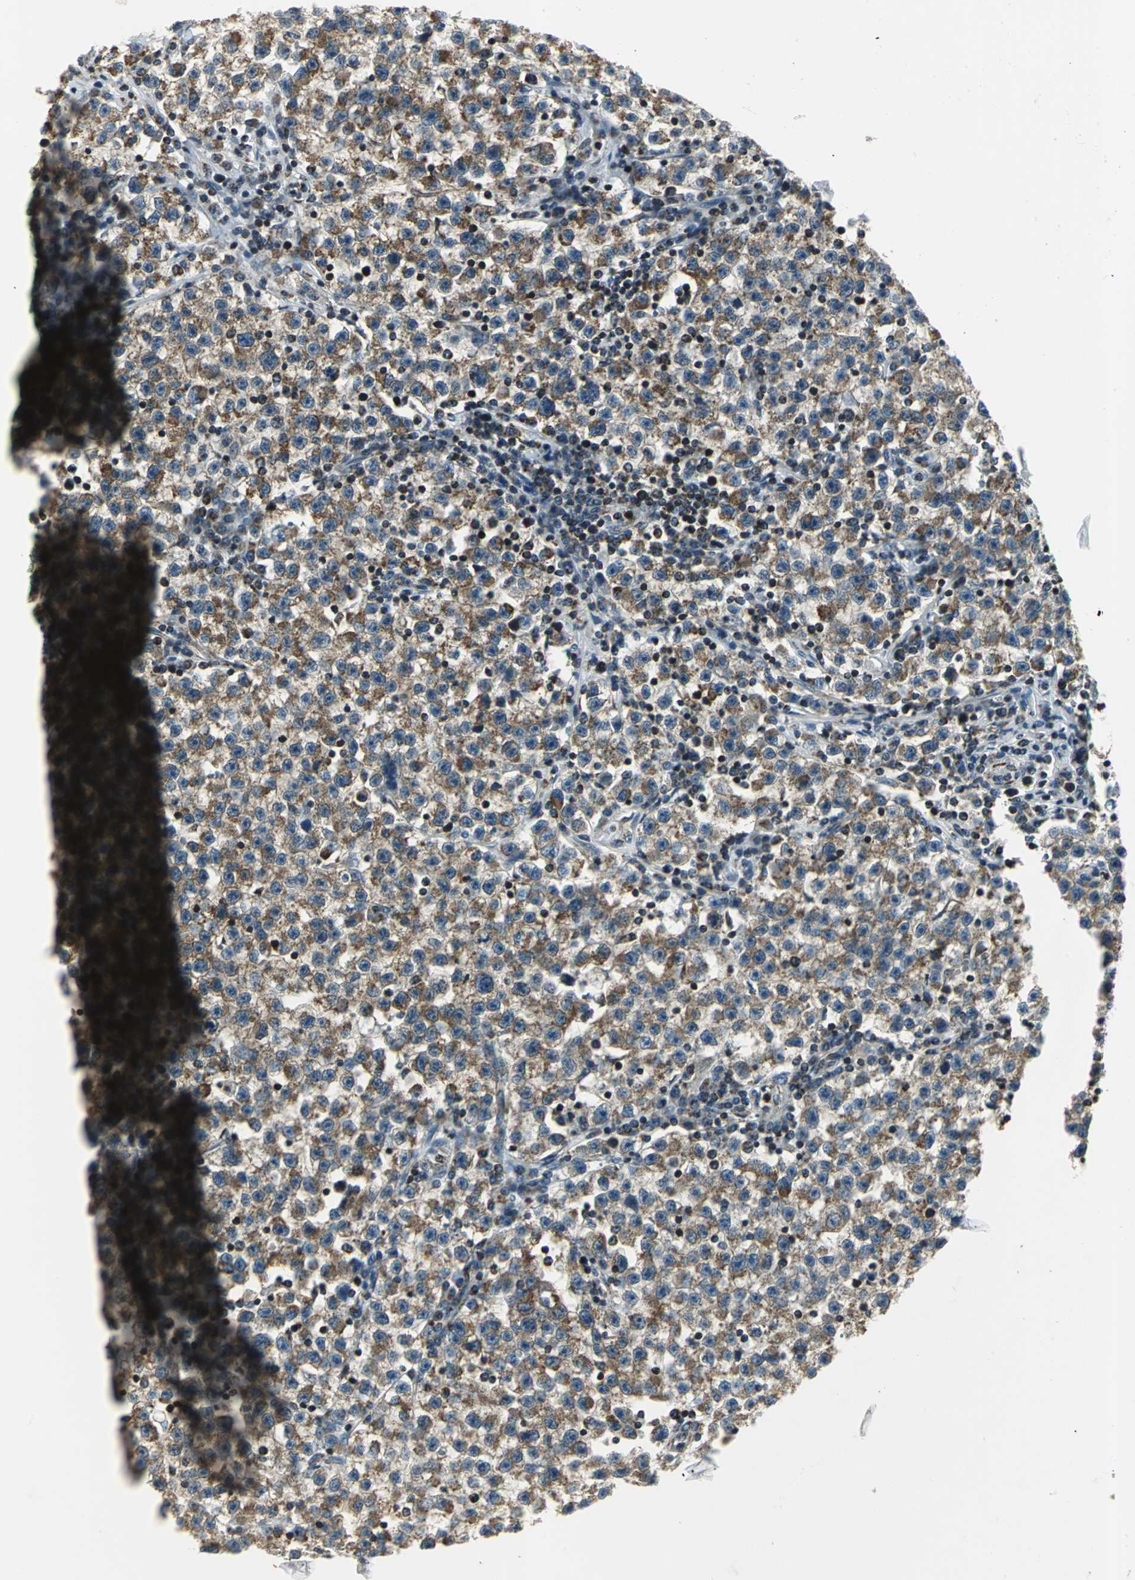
{"staining": {"intensity": "strong", "quantity": ">75%", "location": "cytoplasmic/membranous"}, "tissue": "testis cancer", "cell_type": "Tumor cells", "image_type": "cancer", "snomed": [{"axis": "morphology", "description": "Seminoma, NOS"}, {"axis": "topography", "description": "Testis"}], "caption": "Testis cancer stained for a protein reveals strong cytoplasmic/membranous positivity in tumor cells.", "gene": "USP40", "patient": {"sex": "male", "age": 22}}